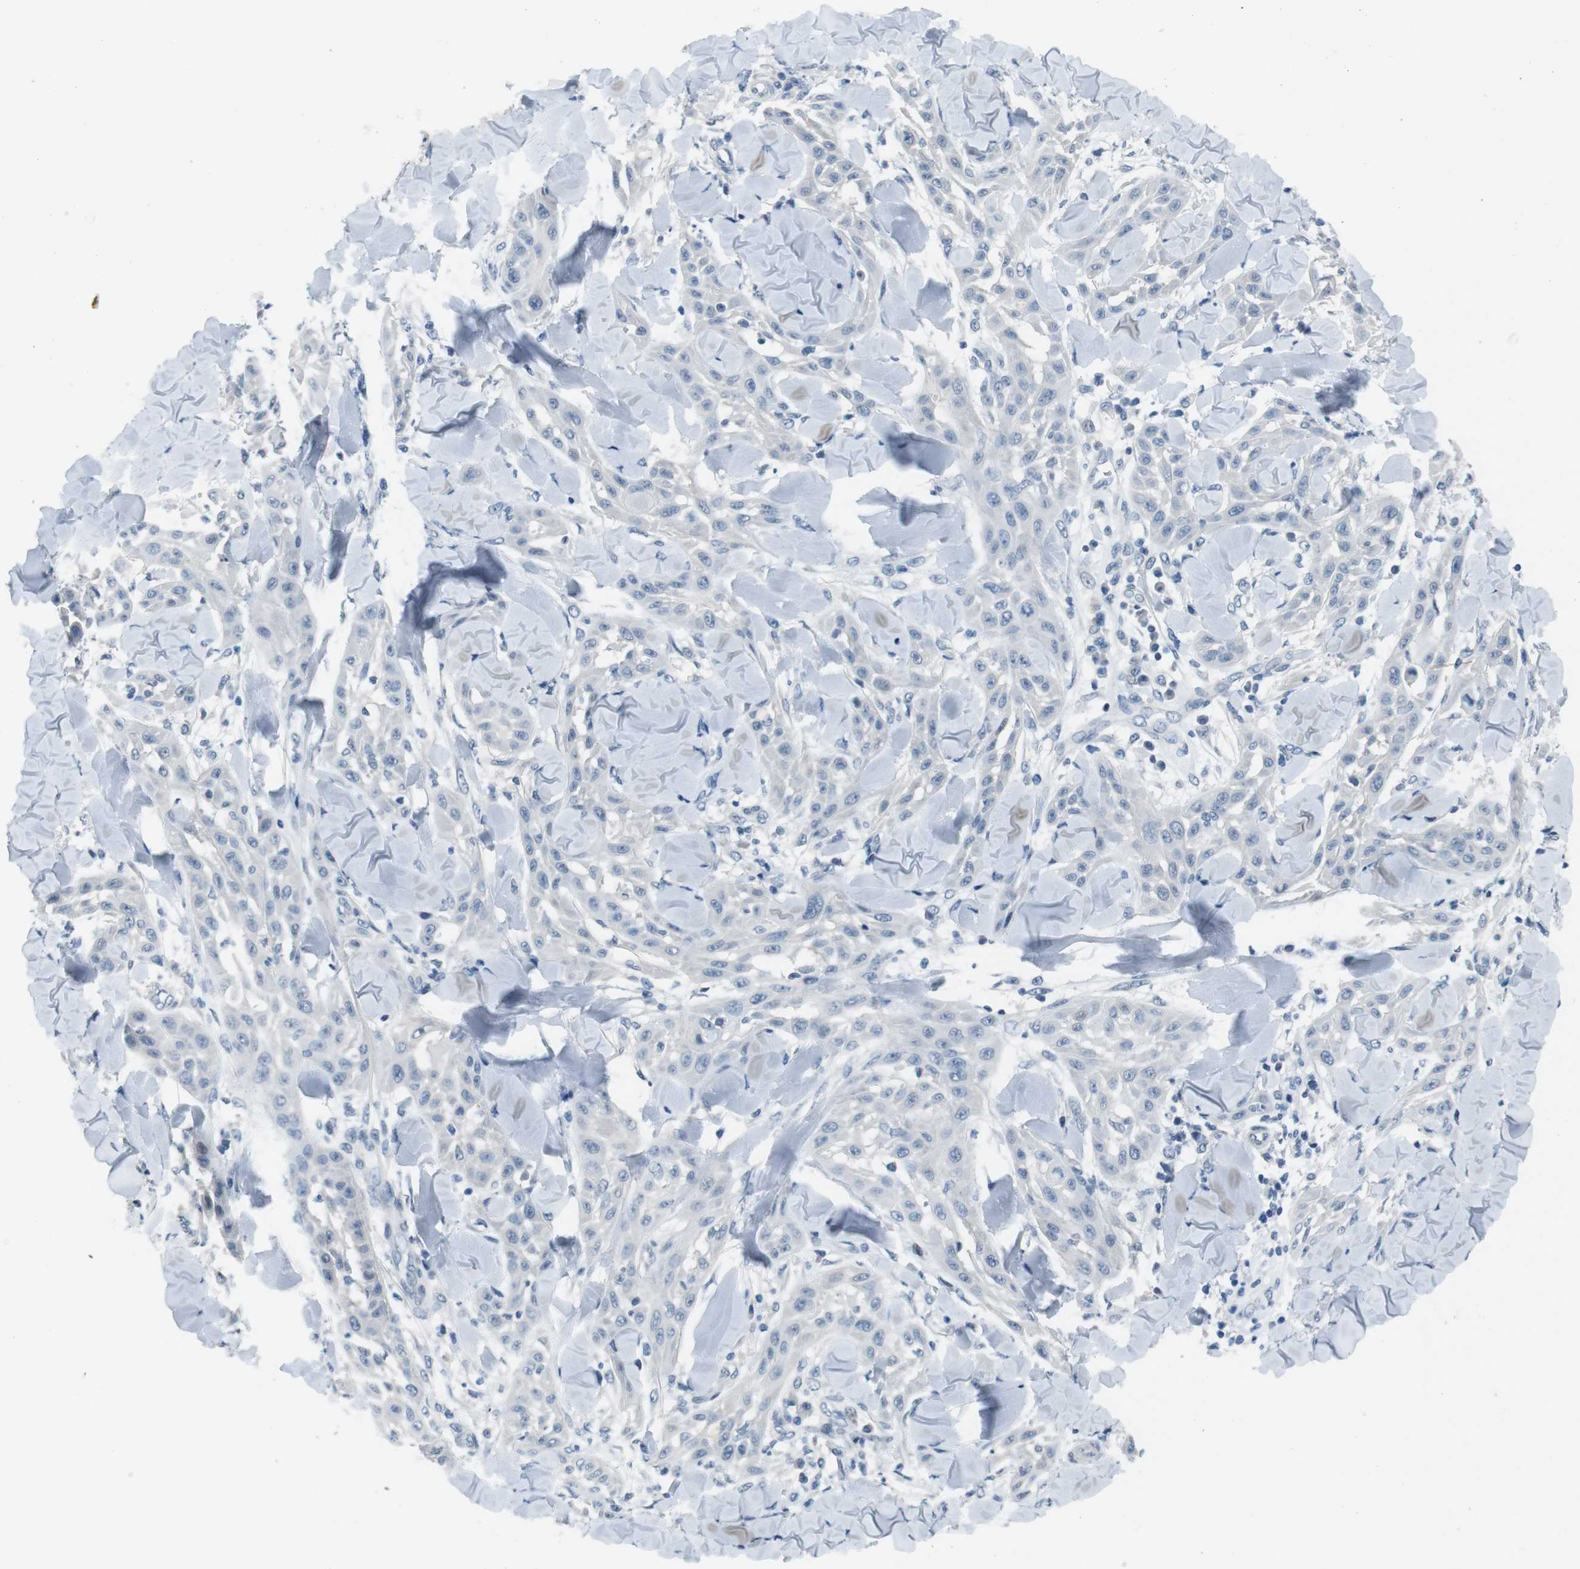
{"staining": {"intensity": "negative", "quantity": "none", "location": "none"}, "tissue": "skin cancer", "cell_type": "Tumor cells", "image_type": "cancer", "snomed": [{"axis": "morphology", "description": "Squamous cell carcinoma, NOS"}, {"axis": "topography", "description": "Skin"}], "caption": "This is a image of IHC staining of squamous cell carcinoma (skin), which shows no expression in tumor cells.", "gene": "HRH2", "patient": {"sex": "male", "age": 24}}